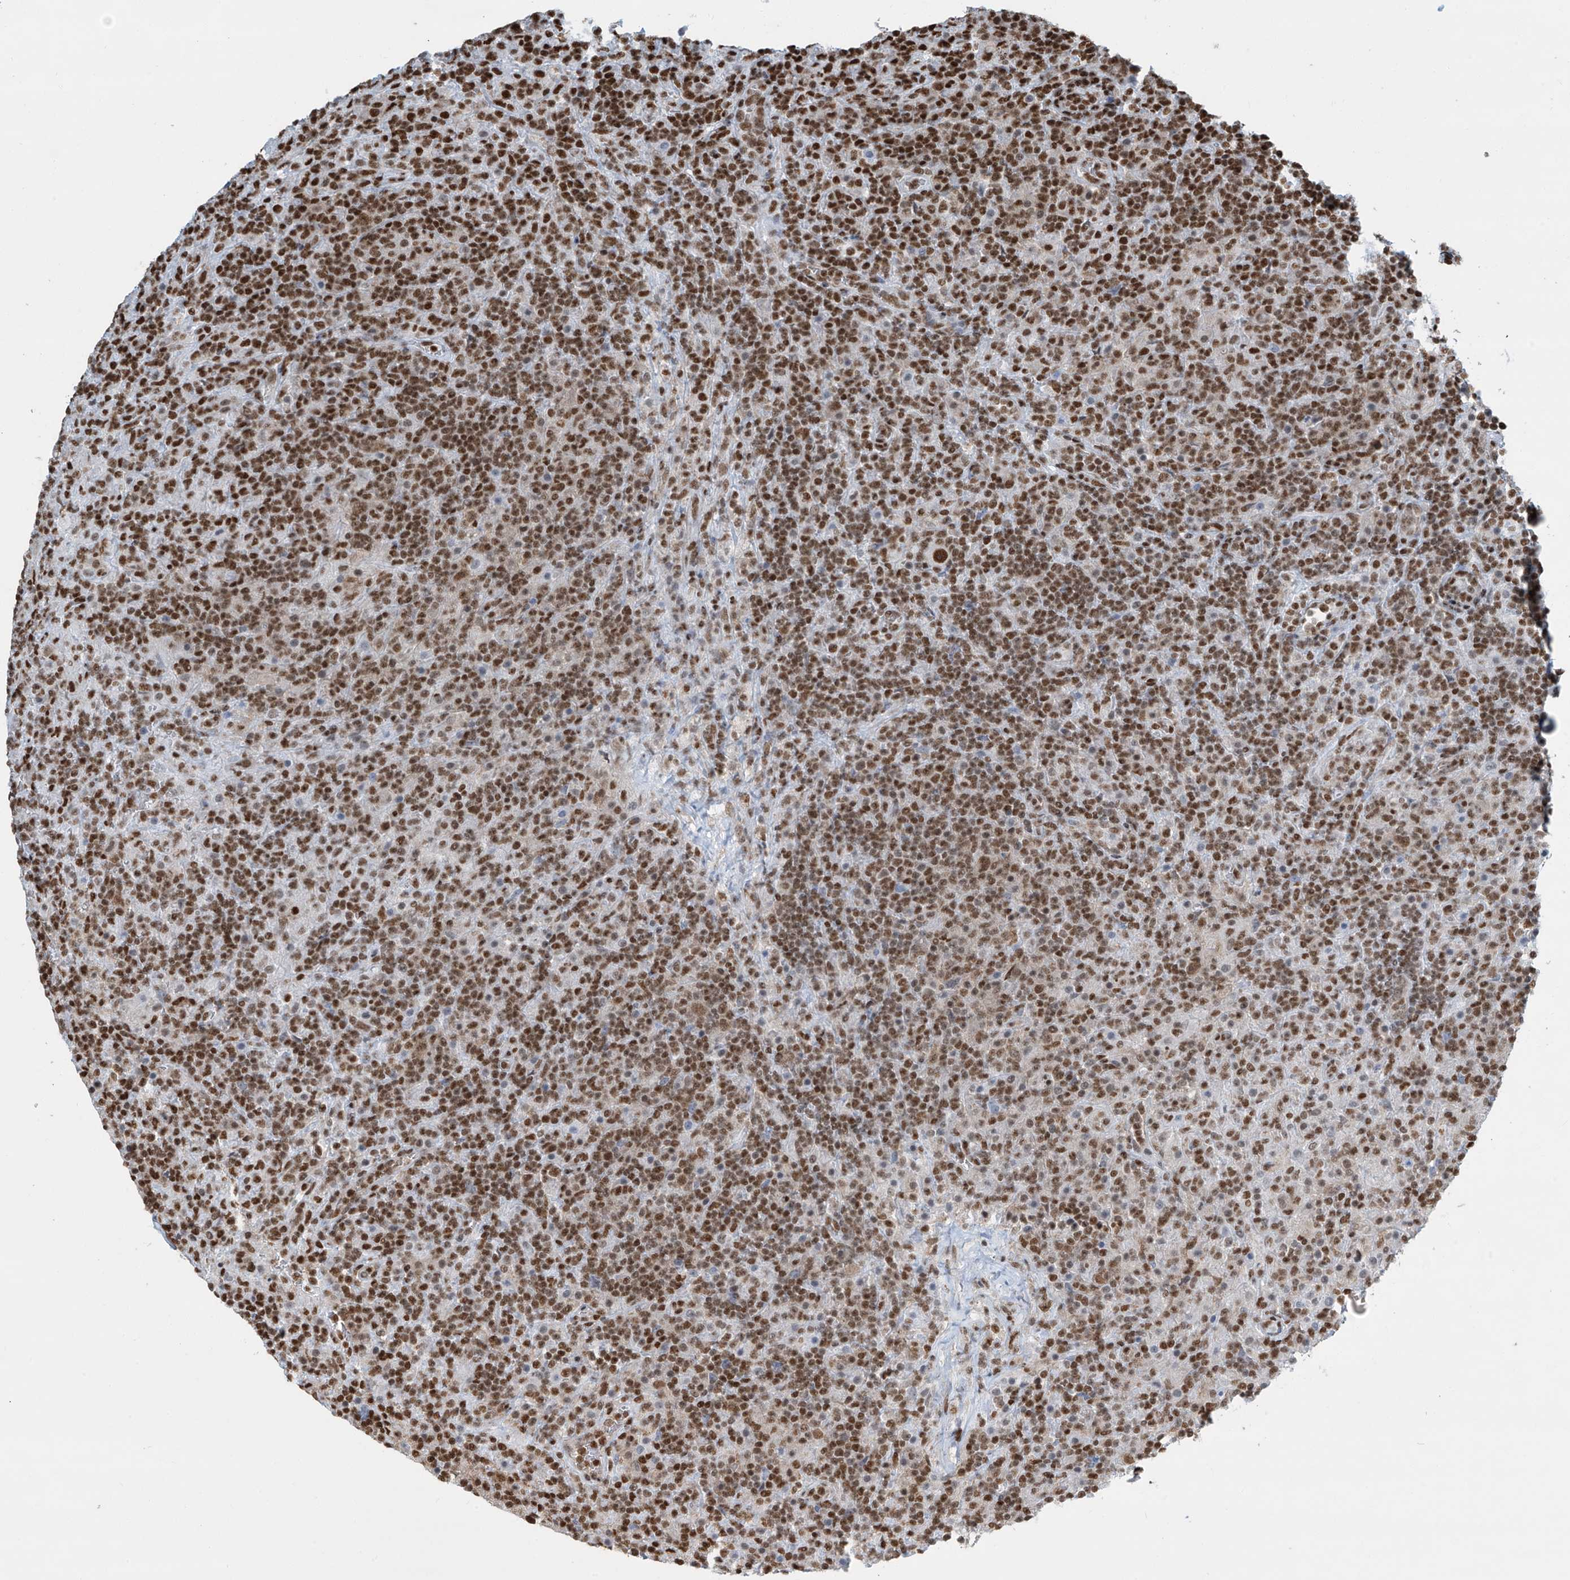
{"staining": {"intensity": "strong", "quantity": ">75%", "location": "nuclear"}, "tissue": "lymphoma", "cell_type": "Tumor cells", "image_type": "cancer", "snomed": [{"axis": "morphology", "description": "Hodgkin's disease, NOS"}, {"axis": "topography", "description": "Lymph node"}], "caption": "About >75% of tumor cells in human Hodgkin's disease reveal strong nuclear protein positivity as visualized by brown immunohistochemical staining.", "gene": "SARNP", "patient": {"sex": "male", "age": 70}}